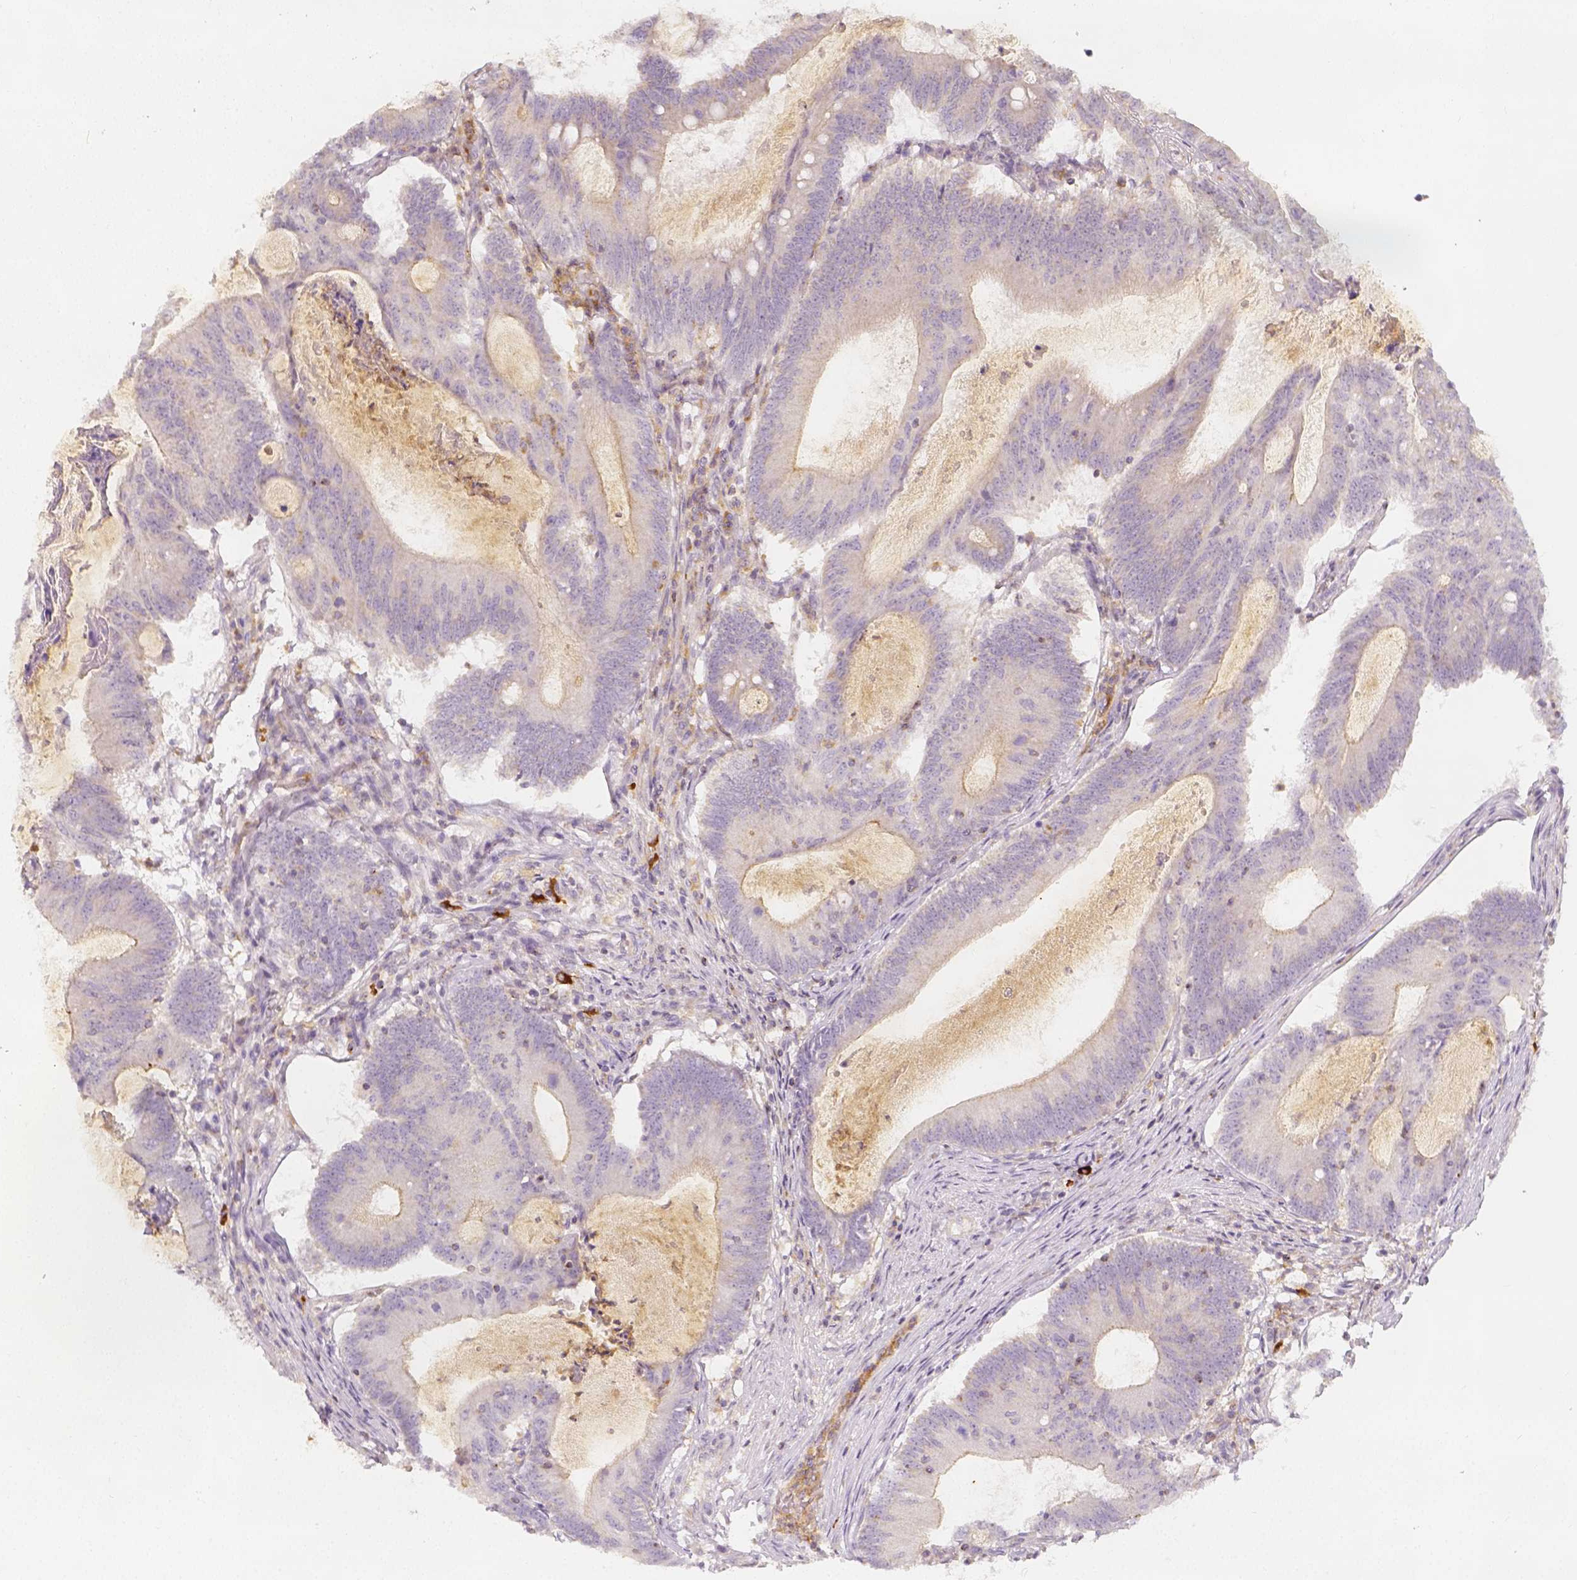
{"staining": {"intensity": "moderate", "quantity": "<25%", "location": "cytoplasmic/membranous"}, "tissue": "colorectal cancer", "cell_type": "Tumor cells", "image_type": "cancer", "snomed": [{"axis": "morphology", "description": "Adenocarcinoma, NOS"}, {"axis": "topography", "description": "Colon"}], "caption": "Protein staining of adenocarcinoma (colorectal) tissue exhibits moderate cytoplasmic/membranous staining in approximately <25% of tumor cells. The staining is performed using DAB (3,3'-diaminobenzidine) brown chromogen to label protein expression. The nuclei are counter-stained blue using hematoxylin.", "gene": "PTPRJ", "patient": {"sex": "female", "age": 70}}